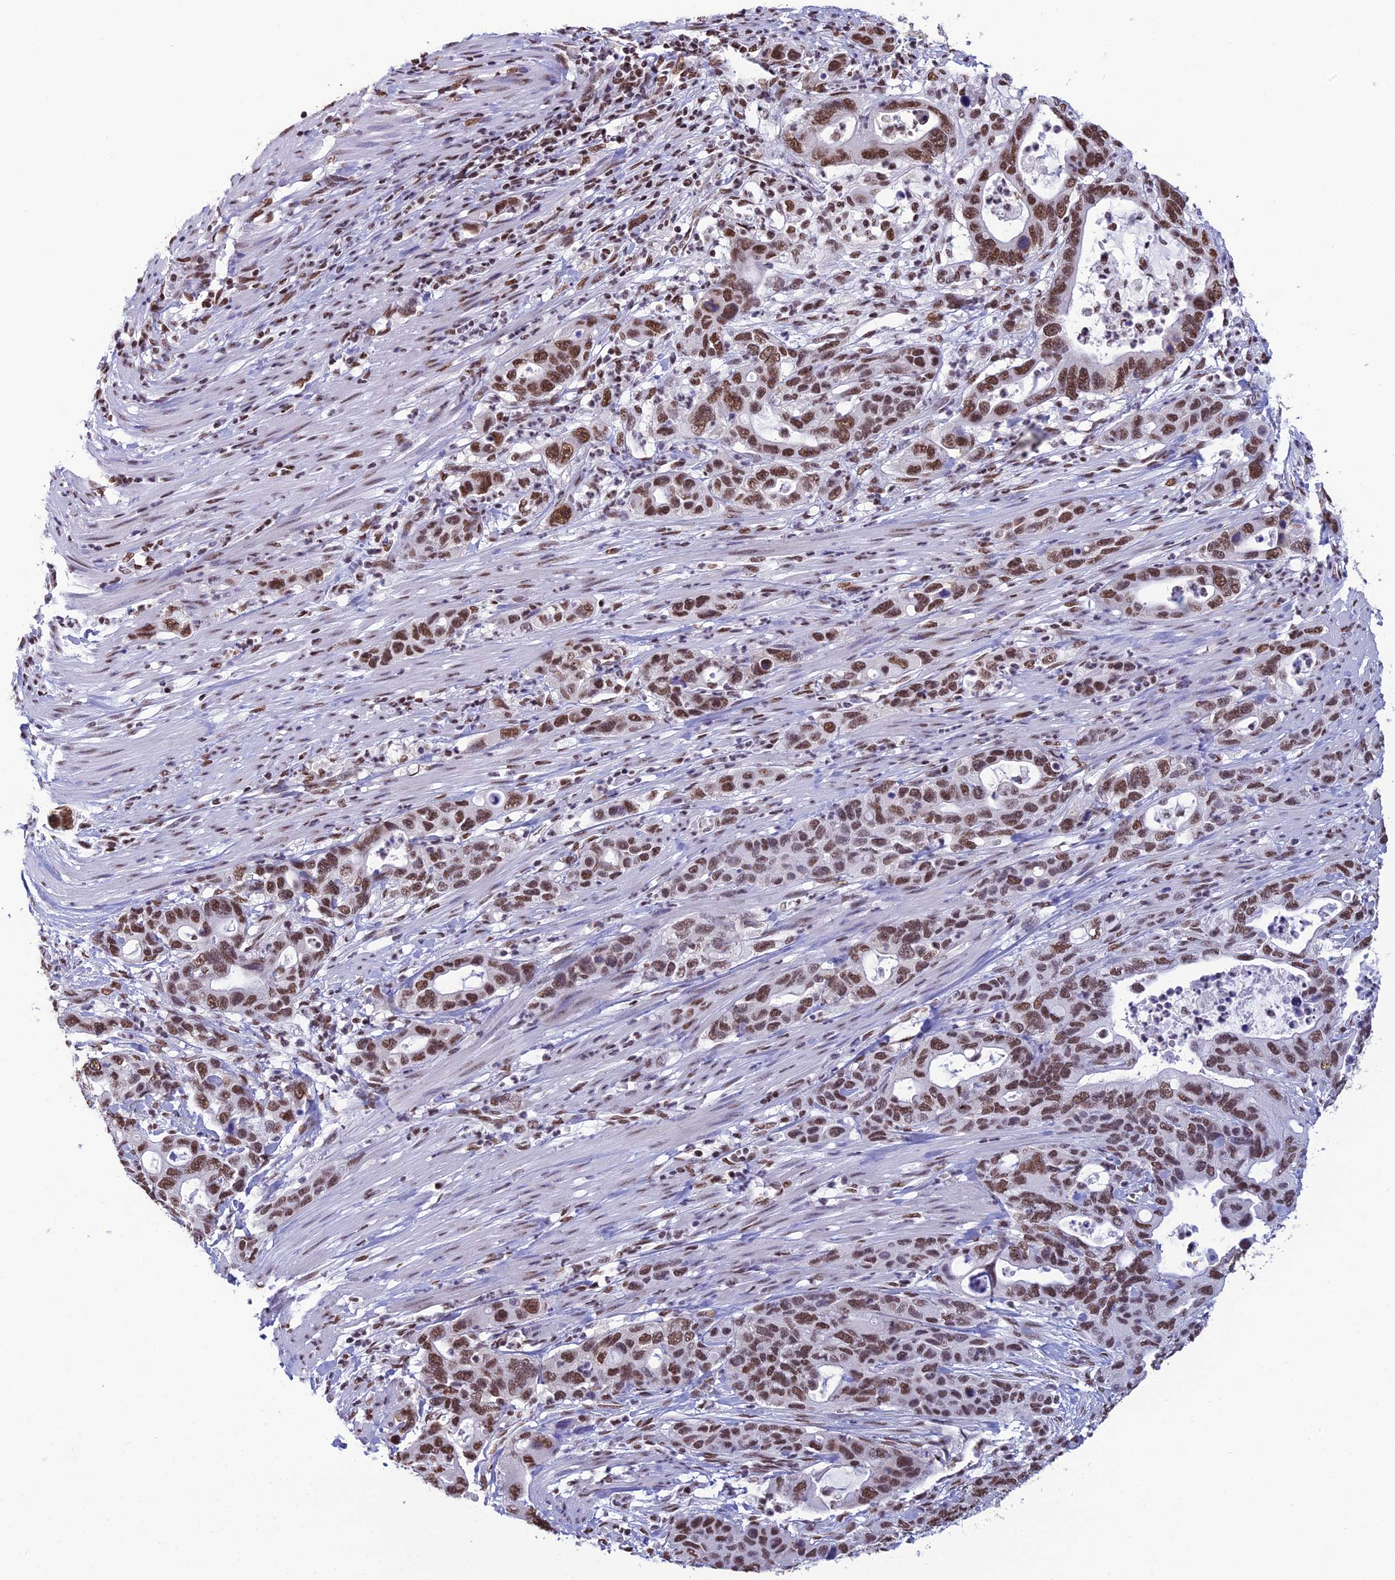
{"staining": {"intensity": "strong", "quantity": ">75%", "location": "nuclear"}, "tissue": "pancreatic cancer", "cell_type": "Tumor cells", "image_type": "cancer", "snomed": [{"axis": "morphology", "description": "Adenocarcinoma, NOS"}, {"axis": "topography", "description": "Pancreas"}], "caption": "Strong nuclear protein positivity is seen in about >75% of tumor cells in adenocarcinoma (pancreatic). (IHC, brightfield microscopy, high magnification).", "gene": "PRAMEF12", "patient": {"sex": "female", "age": 71}}